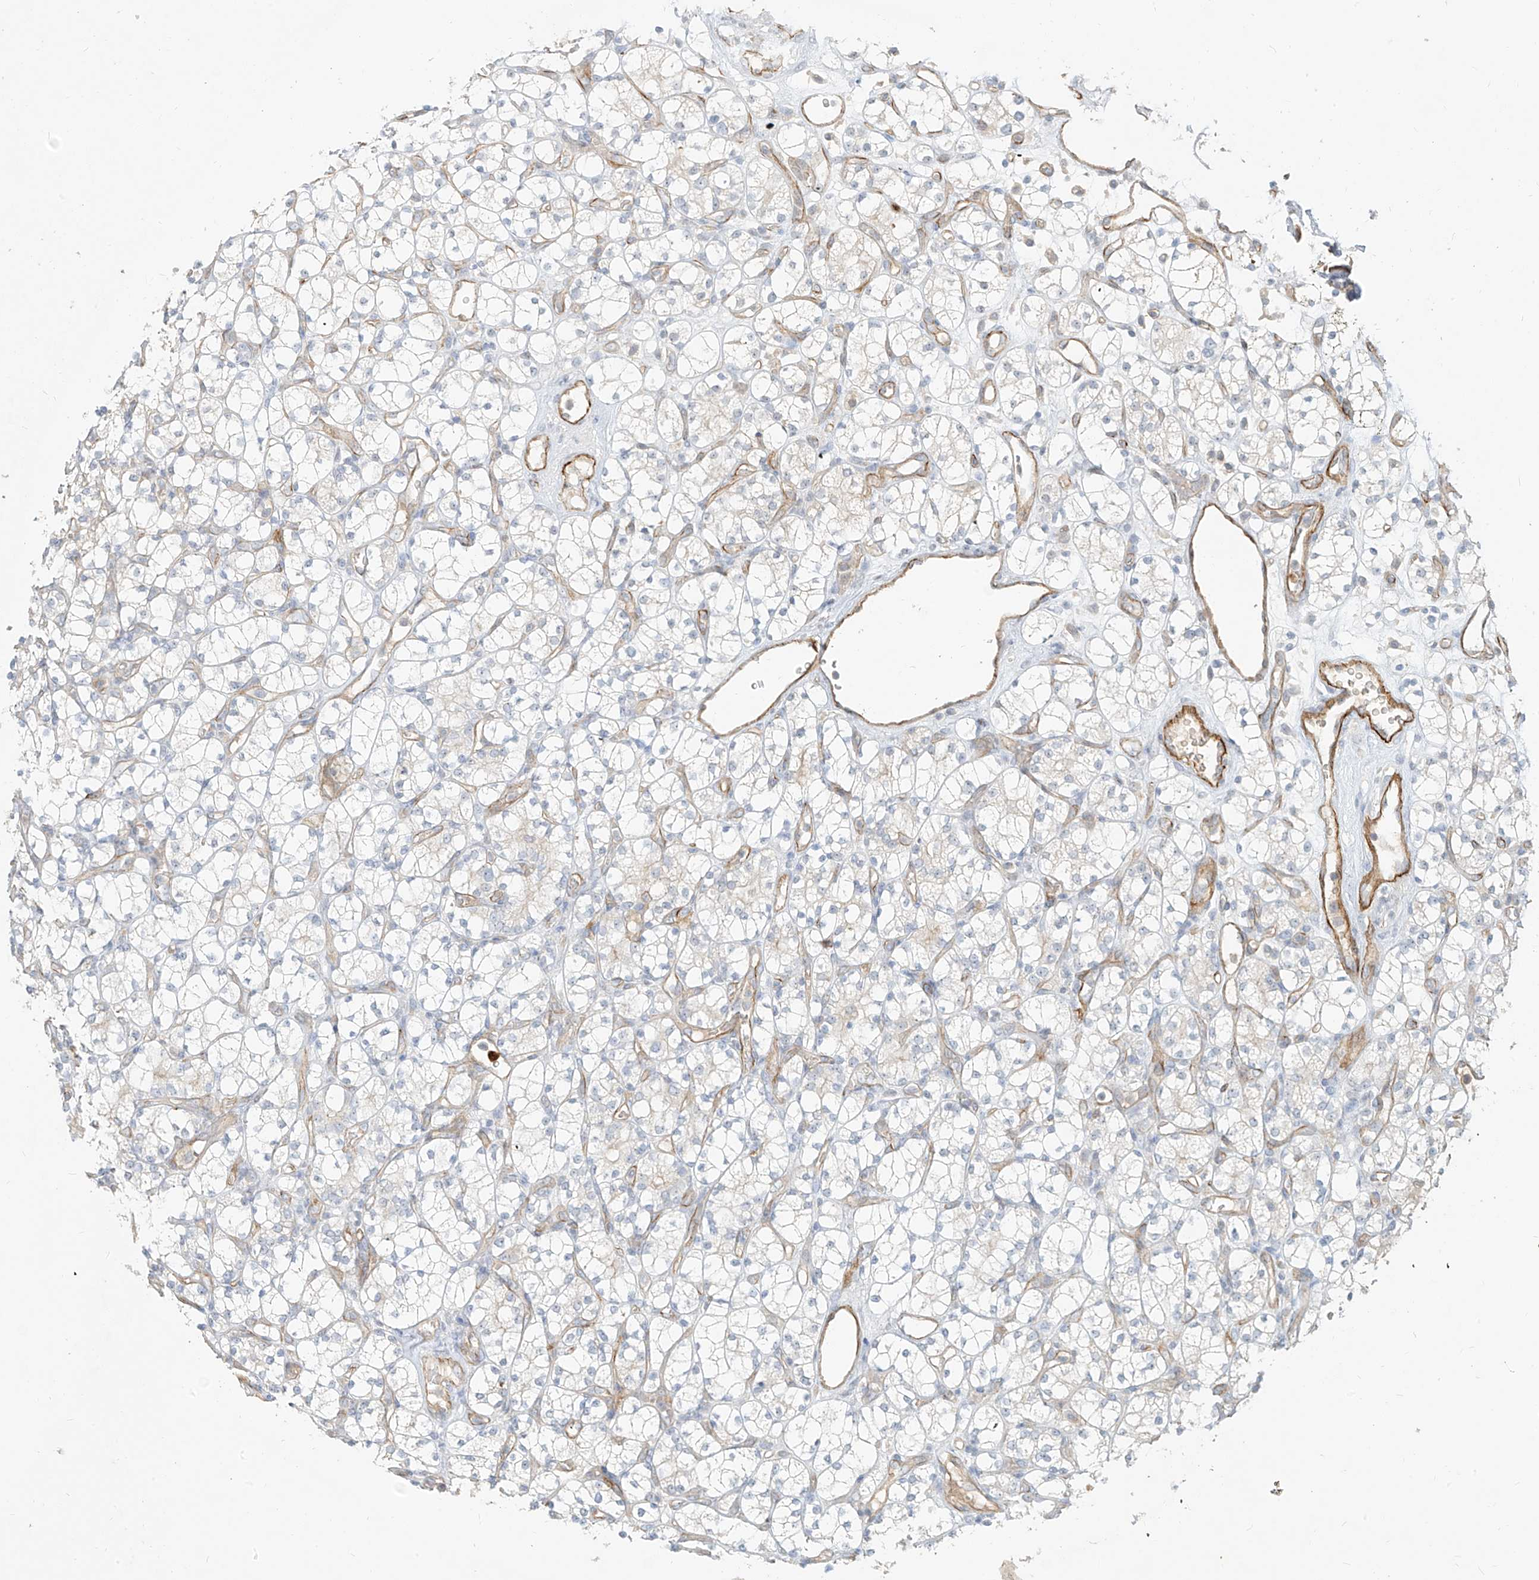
{"staining": {"intensity": "negative", "quantity": "none", "location": "none"}, "tissue": "renal cancer", "cell_type": "Tumor cells", "image_type": "cancer", "snomed": [{"axis": "morphology", "description": "Adenocarcinoma, NOS"}, {"axis": "topography", "description": "Kidney"}], "caption": "Immunohistochemistry image of neoplastic tissue: renal cancer (adenocarcinoma) stained with DAB (3,3'-diaminobenzidine) demonstrates no significant protein positivity in tumor cells.", "gene": "C2orf42", "patient": {"sex": "male", "age": 77}}